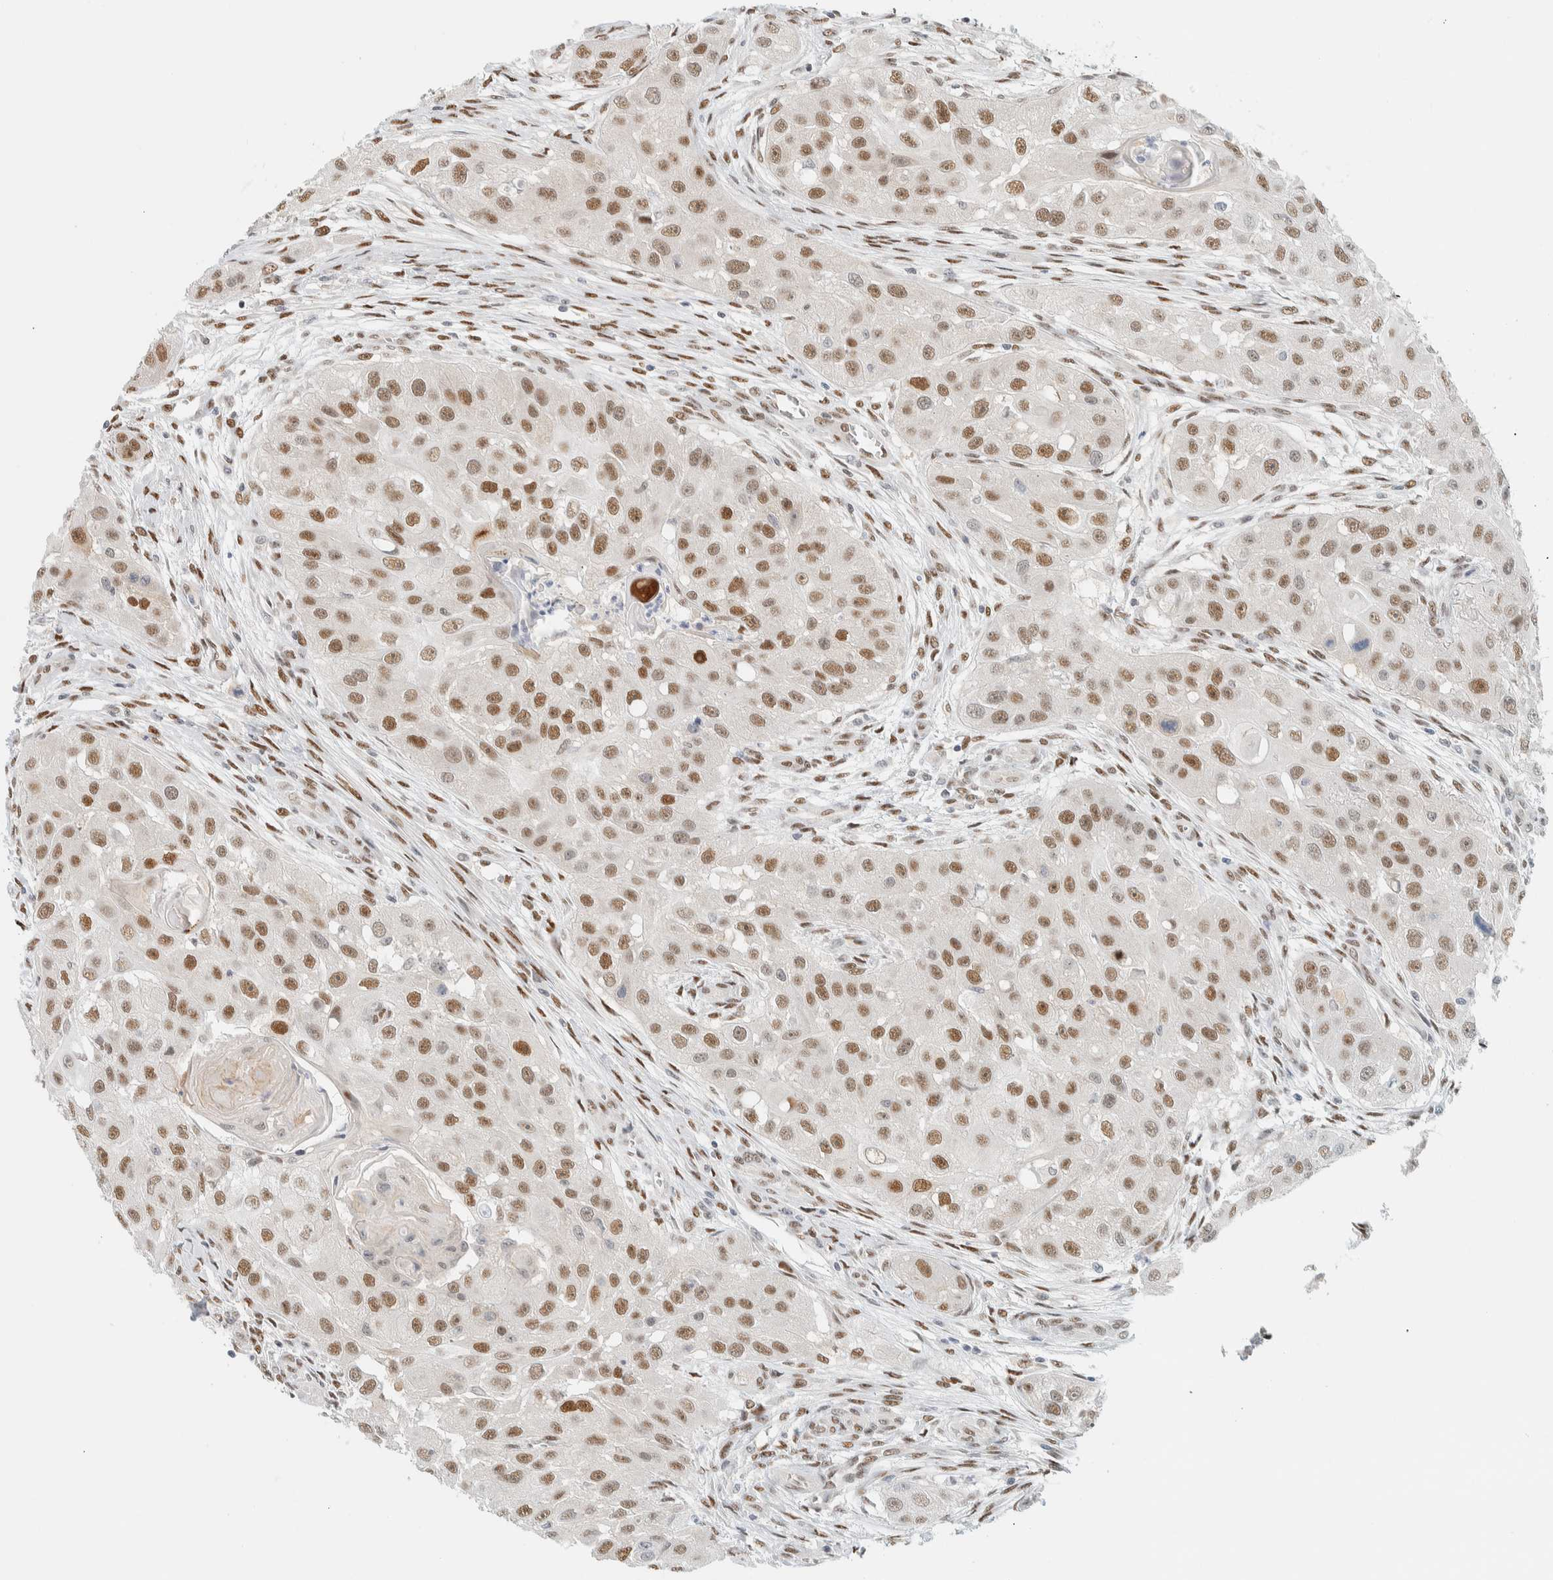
{"staining": {"intensity": "moderate", "quantity": ">75%", "location": "nuclear"}, "tissue": "head and neck cancer", "cell_type": "Tumor cells", "image_type": "cancer", "snomed": [{"axis": "morphology", "description": "Normal tissue, NOS"}, {"axis": "morphology", "description": "Squamous cell carcinoma, NOS"}, {"axis": "topography", "description": "Skeletal muscle"}, {"axis": "topography", "description": "Head-Neck"}], "caption": "IHC micrograph of neoplastic tissue: head and neck squamous cell carcinoma stained using IHC demonstrates medium levels of moderate protein expression localized specifically in the nuclear of tumor cells, appearing as a nuclear brown color.", "gene": "ZNF683", "patient": {"sex": "male", "age": 51}}